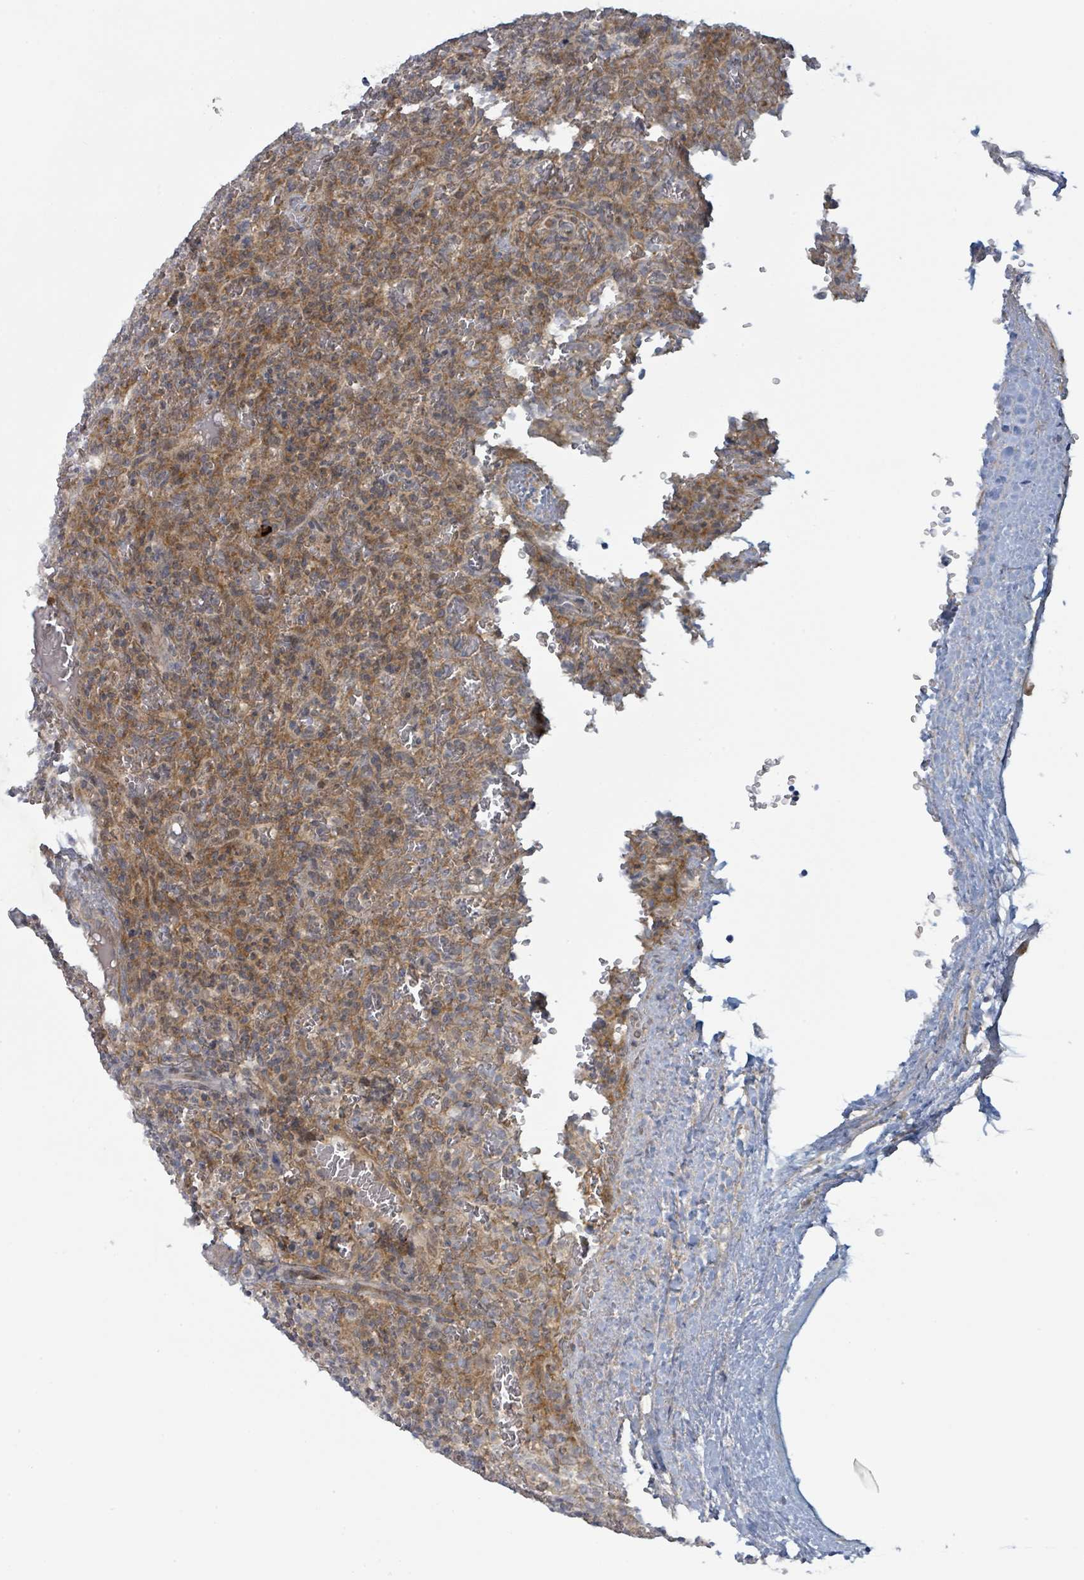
{"staining": {"intensity": "weak", "quantity": "25%-75%", "location": "cytoplasmic/membranous"}, "tissue": "lymphoma", "cell_type": "Tumor cells", "image_type": "cancer", "snomed": [{"axis": "morphology", "description": "Malignant lymphoma, non-Hodgkin's type, Low grade"}, {"axis": "topography", "description": "Spleen"}], "caption": "Approximately 25%-75% of tumor cells in low-grade malignant lymphoma, non-Hodgkin's type show weak cytoplasmic/membranous protein positivity as visualized by brown immunohistochemical staining.", "gene": "COL5A3", "patient": {"sex": "female", "age": 64}}